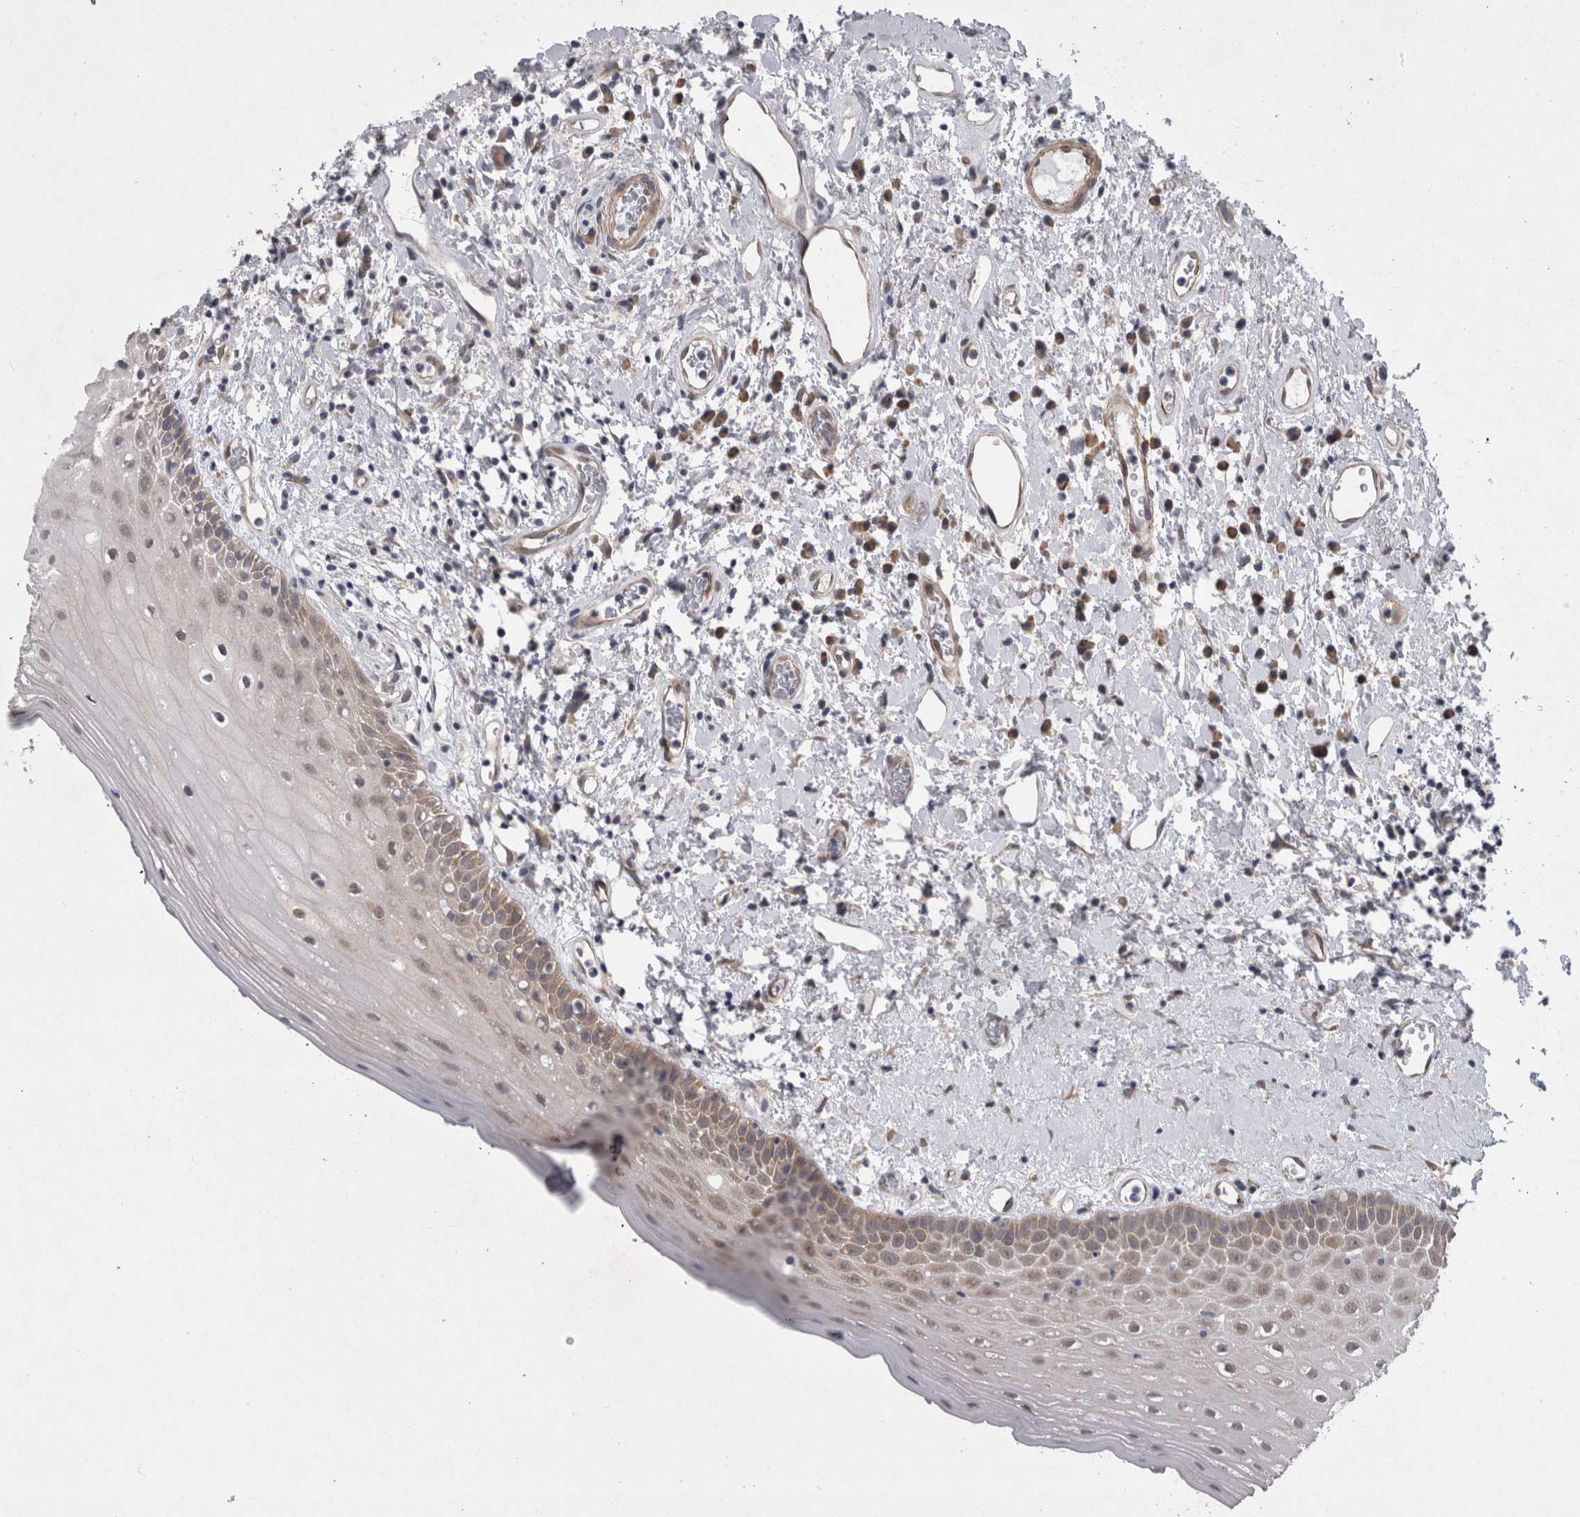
{"staining": {"intensity": "weak", "quantity": "25%-75%", "location": "cytoplasmic/membranous"}, "tissue": "oral mucosa", "cell_type": "Squamous epithelial cells", "image_type": "normal", "snomed": [{"axis": "morphology", "description": "Normal tissue, NOS"}, {"axis": "topography", "description": "Oral tissue"}], "caption": "A low amount of weak cytoplasmic/membranous positivity is appreciated in approximately 25%-75% of squamous epithelial cells in unremarkable oral mucosa.", "gene": "DDX6", "patient": {"sex": "female", "age": 76}}